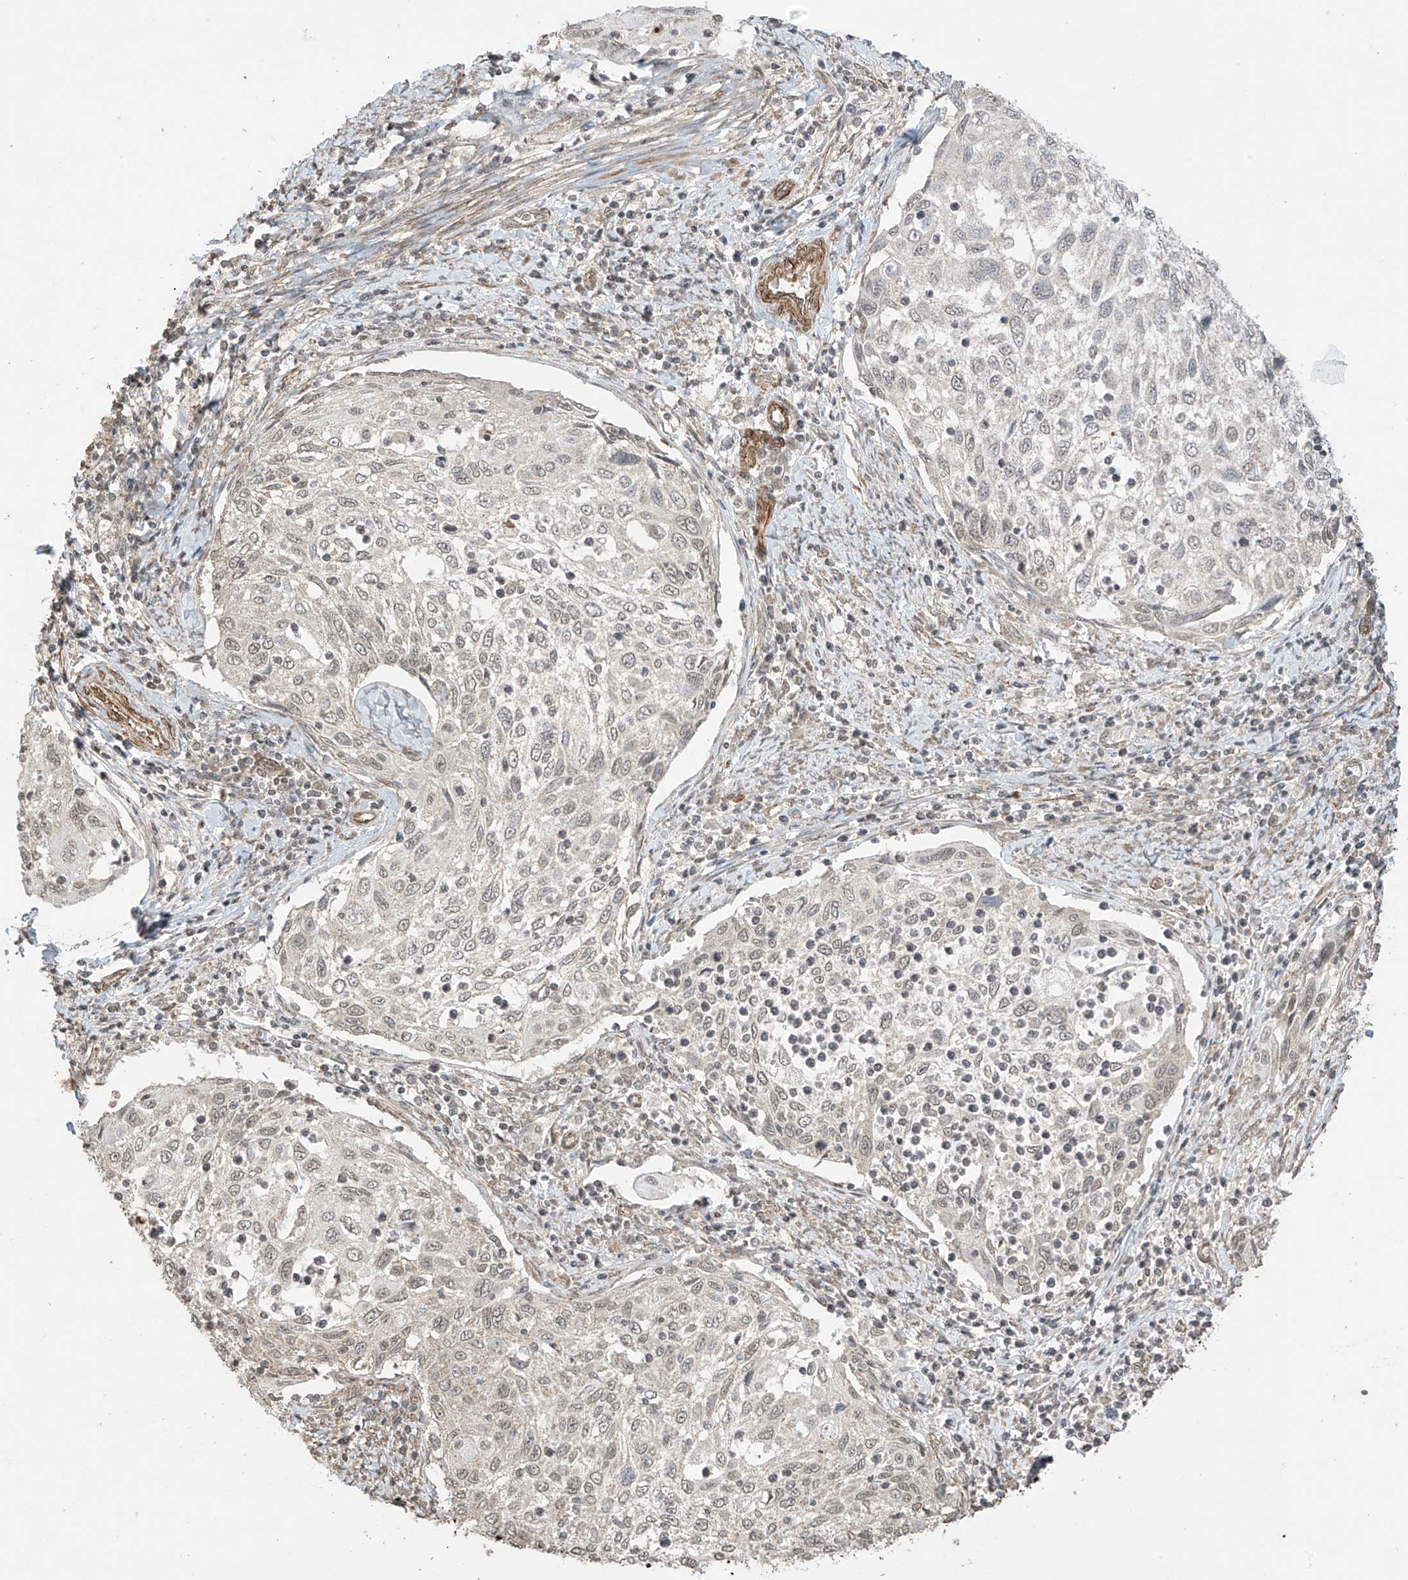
{"staining": {"intensity": "weak", "quantity": "<25%", "location": "nuclear"}, "tissue": "cervical cancer", "cell_type": "Tumor cells", "image_type": "cancer", "snomed": [{"axis": "morphology", "description": "Squamous cell carcinoma, NOS"}, {"axis": "topography", "description": "Cervix"}], "caption": "Immunohistochemistry image of cervical cancer stained for a protein (brown), which shows no expression in tumor cells.", "gene": "TTLL5", "patient": {"sex": "female", "age": 70}}